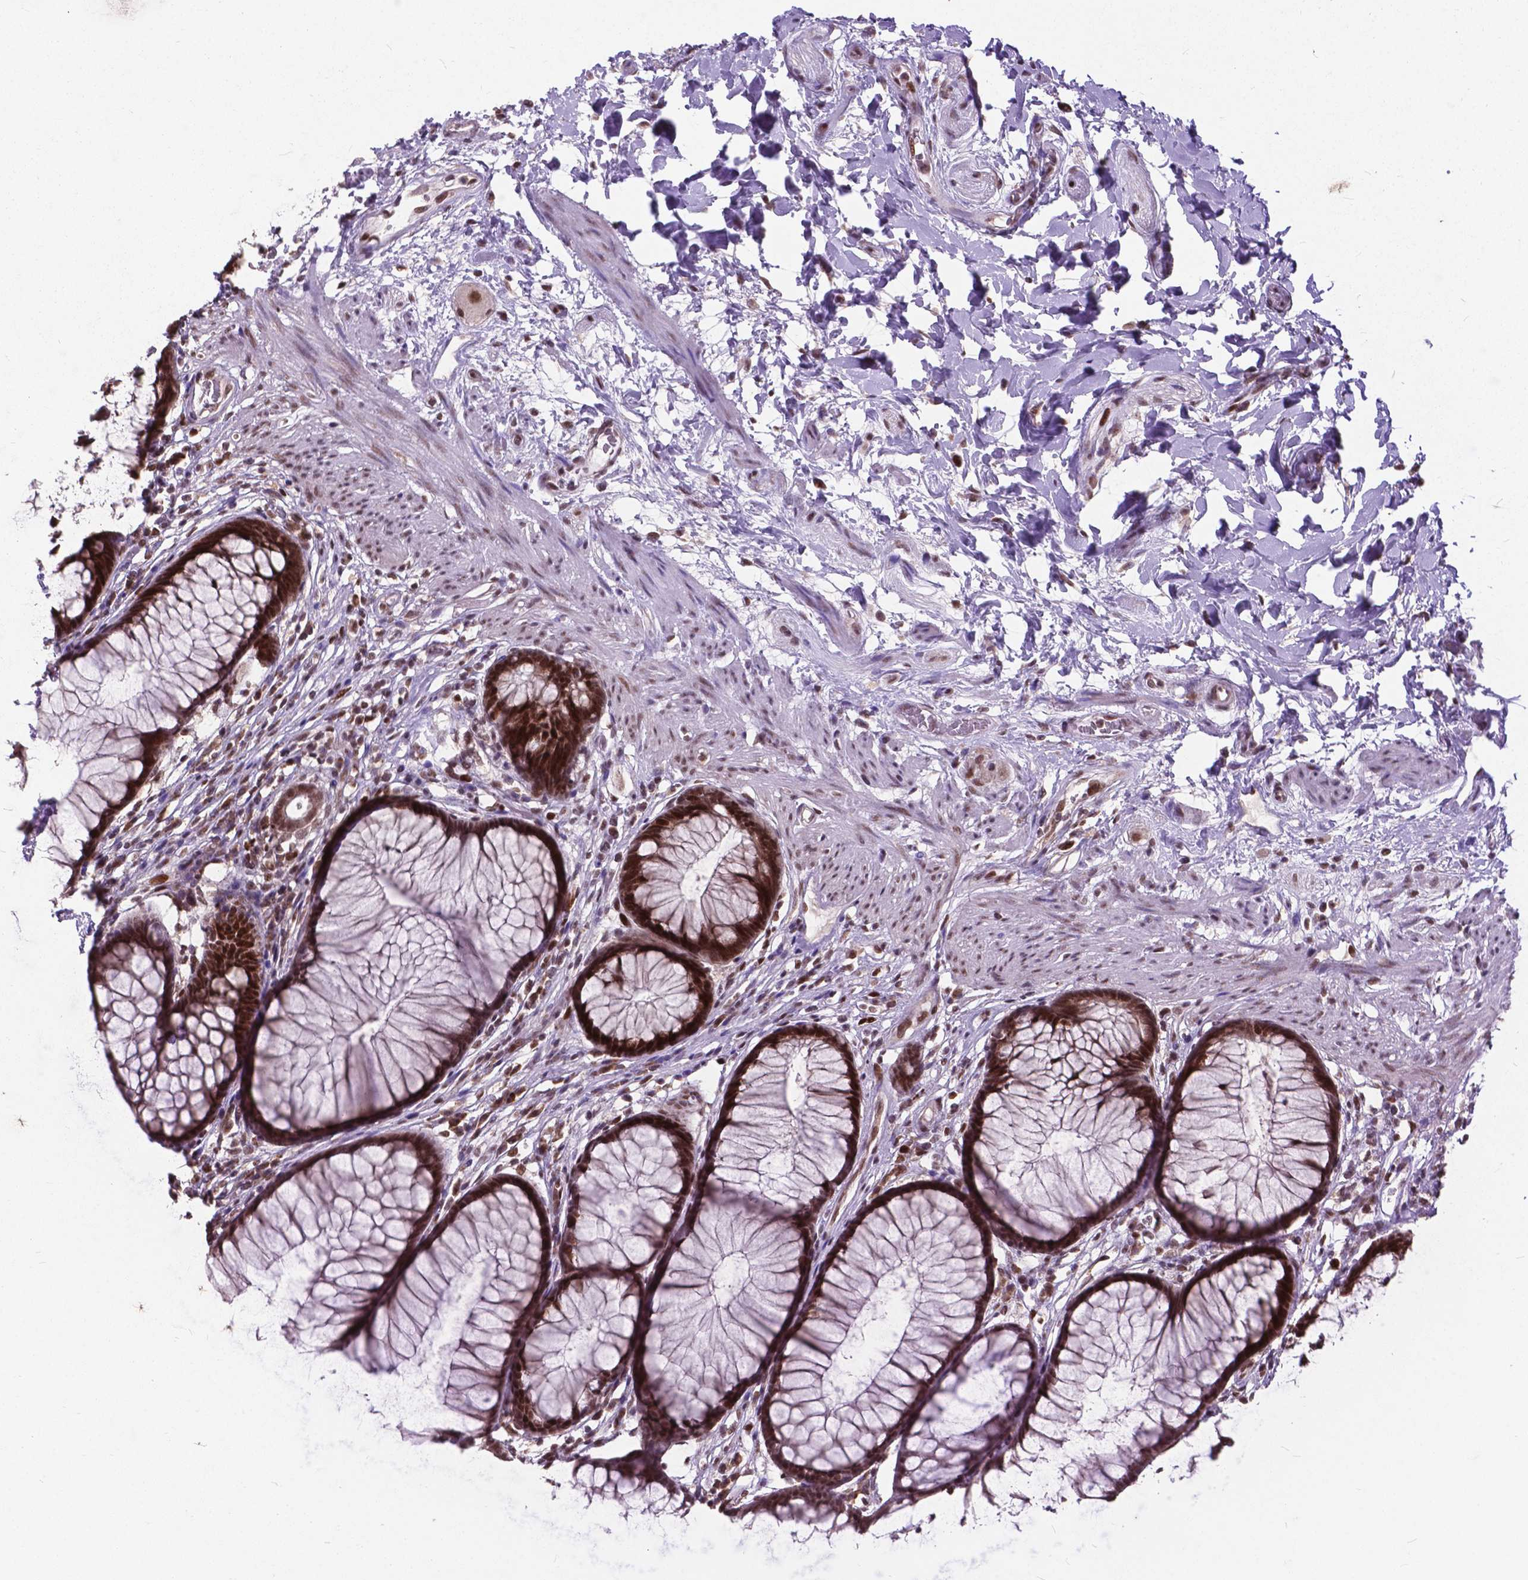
{"staining": {"intensity": "strong", "quantity": ">75%", "location": "cytoplasmic/membranous,nuclear"}, "tissue": "rectum", "cell_type": "Glandular cells", "image_type": "normal", "snomed": [{"axis": "morphology", "description": "Normal tissue, NOS"}, {"axis": "topography", "description": "Smooth muscle"}, {"axis": "topography", "description": "Rectum"}], "caption": "Immunohistochemistry image of unremarkable human rectum stained for a protein (brown), which displays high levels of strong cytoplasmic/membranous,nuclear positivity in approximately >75% of glandular cells.", "gene": "MSH2", "patient": {"sex": "male", "age": 53}}